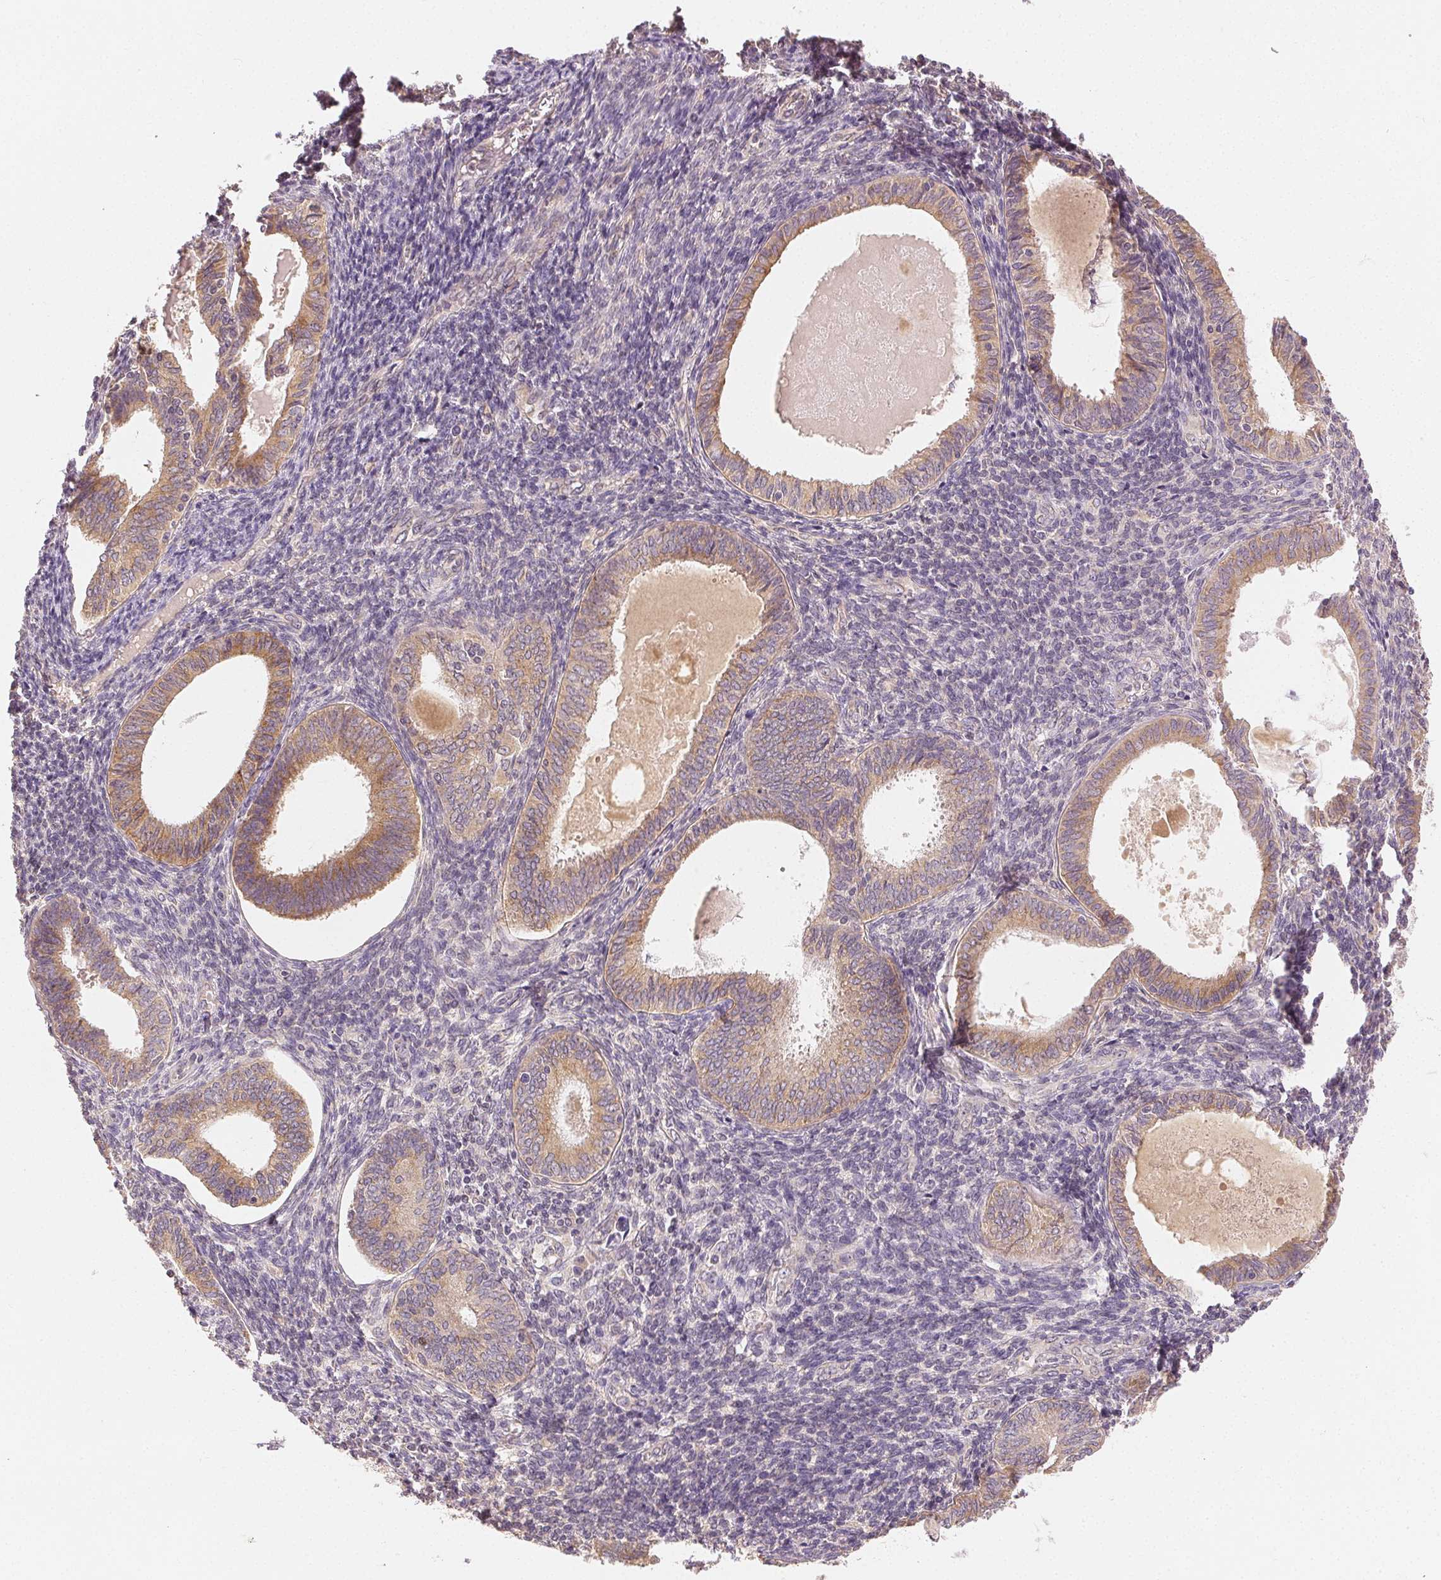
{"staining": {"intensity": "weak", "quantity": ">75%", "location": "cytoplasmic/membranous"}, "tissue": "endometrial cancer", "cell_type": "Tumor cells", "image_type": "cancer", "snomed": [{"axis": "morphology", "description": "Adenocarcinoma, NOS"}, {"axis": "topography", "description": "Uterus"}], "caption": "Weak cytoplasmic/membranous protein staining is identified in approximately >75% of tumor cells in adenocarcinoma (endometrial).", "gene": "SEZ6L2", "patient": {"sex": "female", "age": 62}}